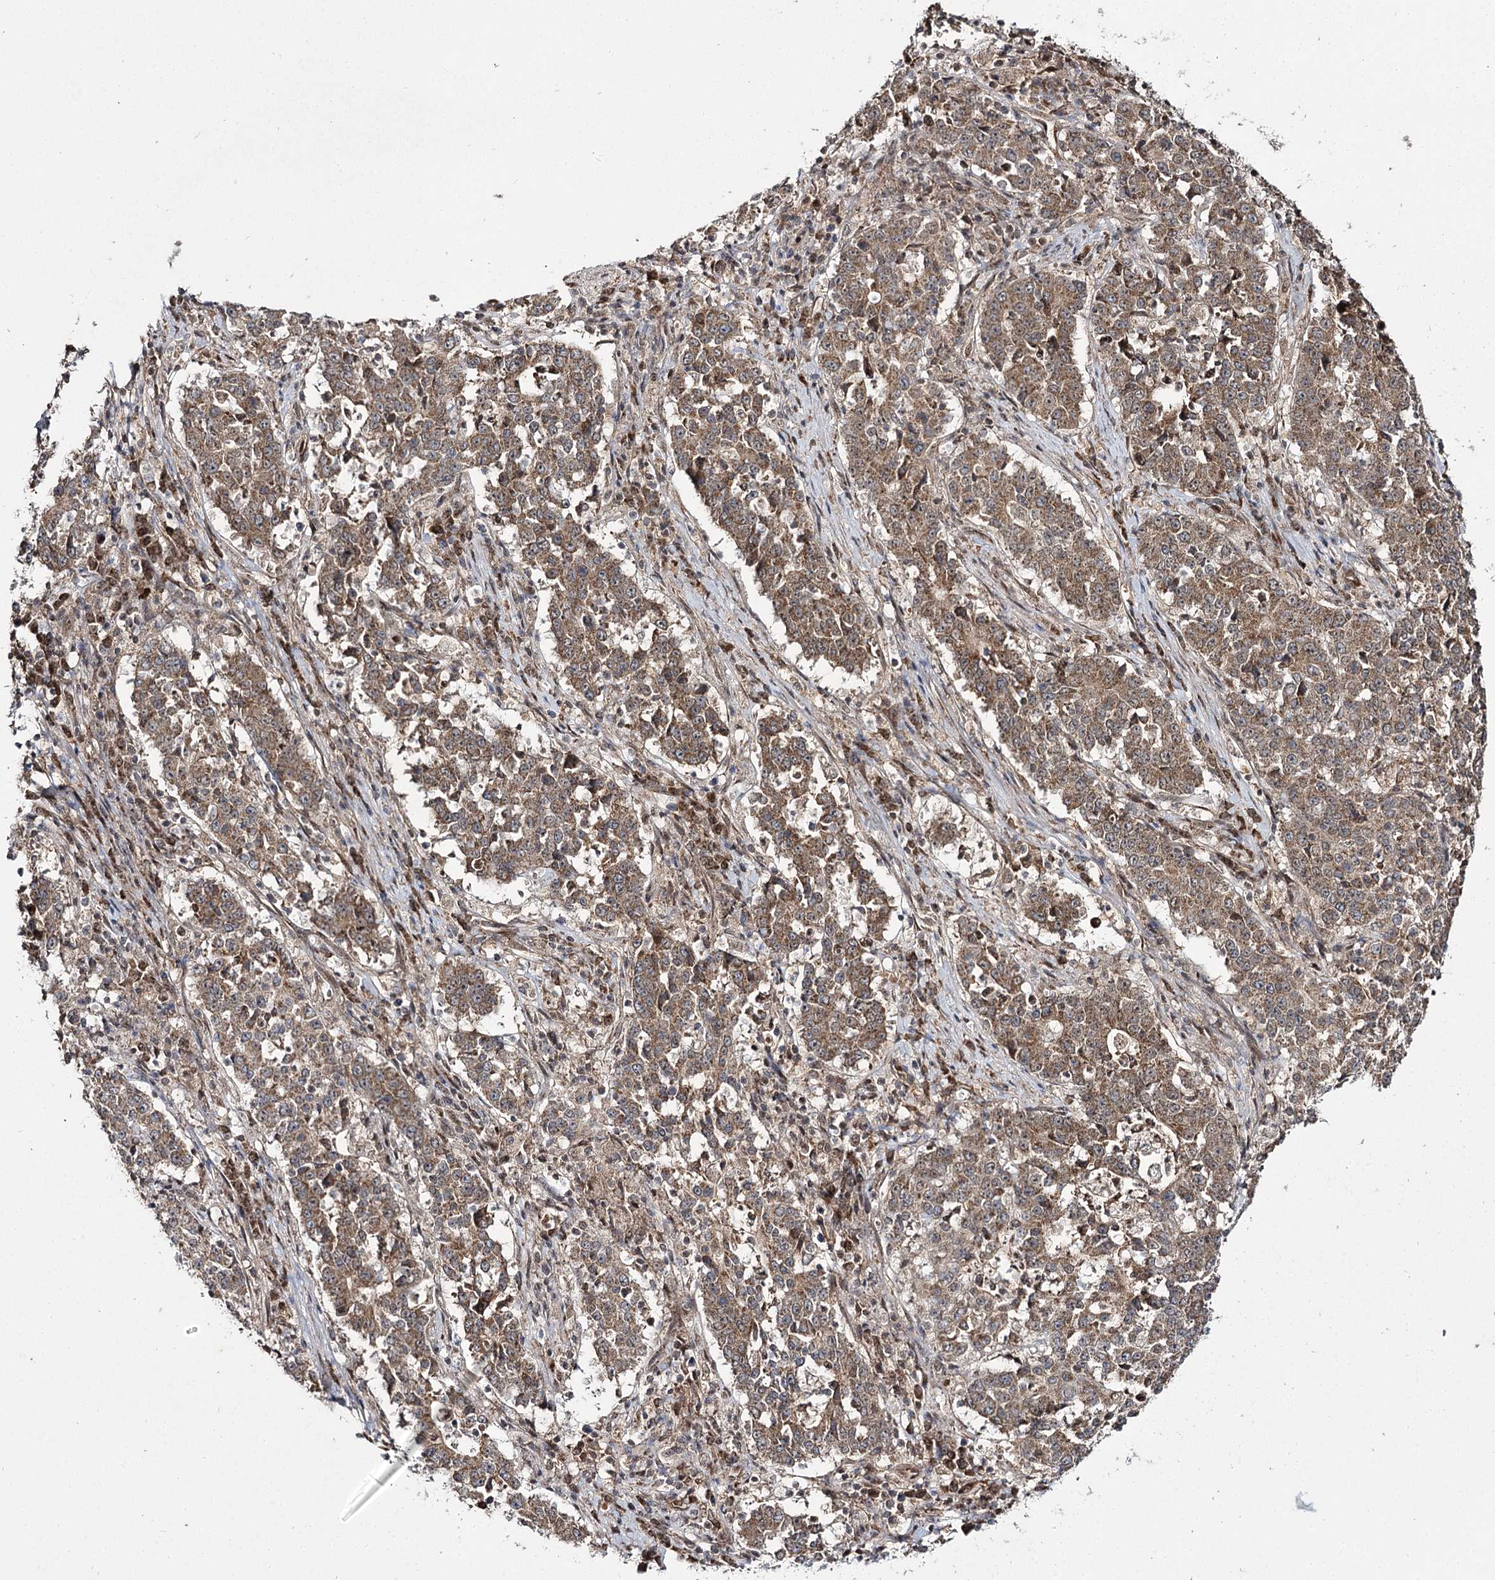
{"staining": {"intensity": "moderate", "quantity": ">75%", "location": "cytoplasmic/membranous"}, "tissue": "stomach cancer", "cell_type": "Tumor cells", "image_type": "cancer", "snomed": [{"axis": "morphology", "description": "Adenocarcinoma, NOS"}, {"axis": "topography", "description": "Stomach"}], "caption": "This is an image of IHC staining of stomach cancer (adenocarcinoma), which shows moderate positivity in the cytoplasmic/membranous of tumor cells.", "gene": "TRNT1", "patient": {"sex": "male", "age": 59}}